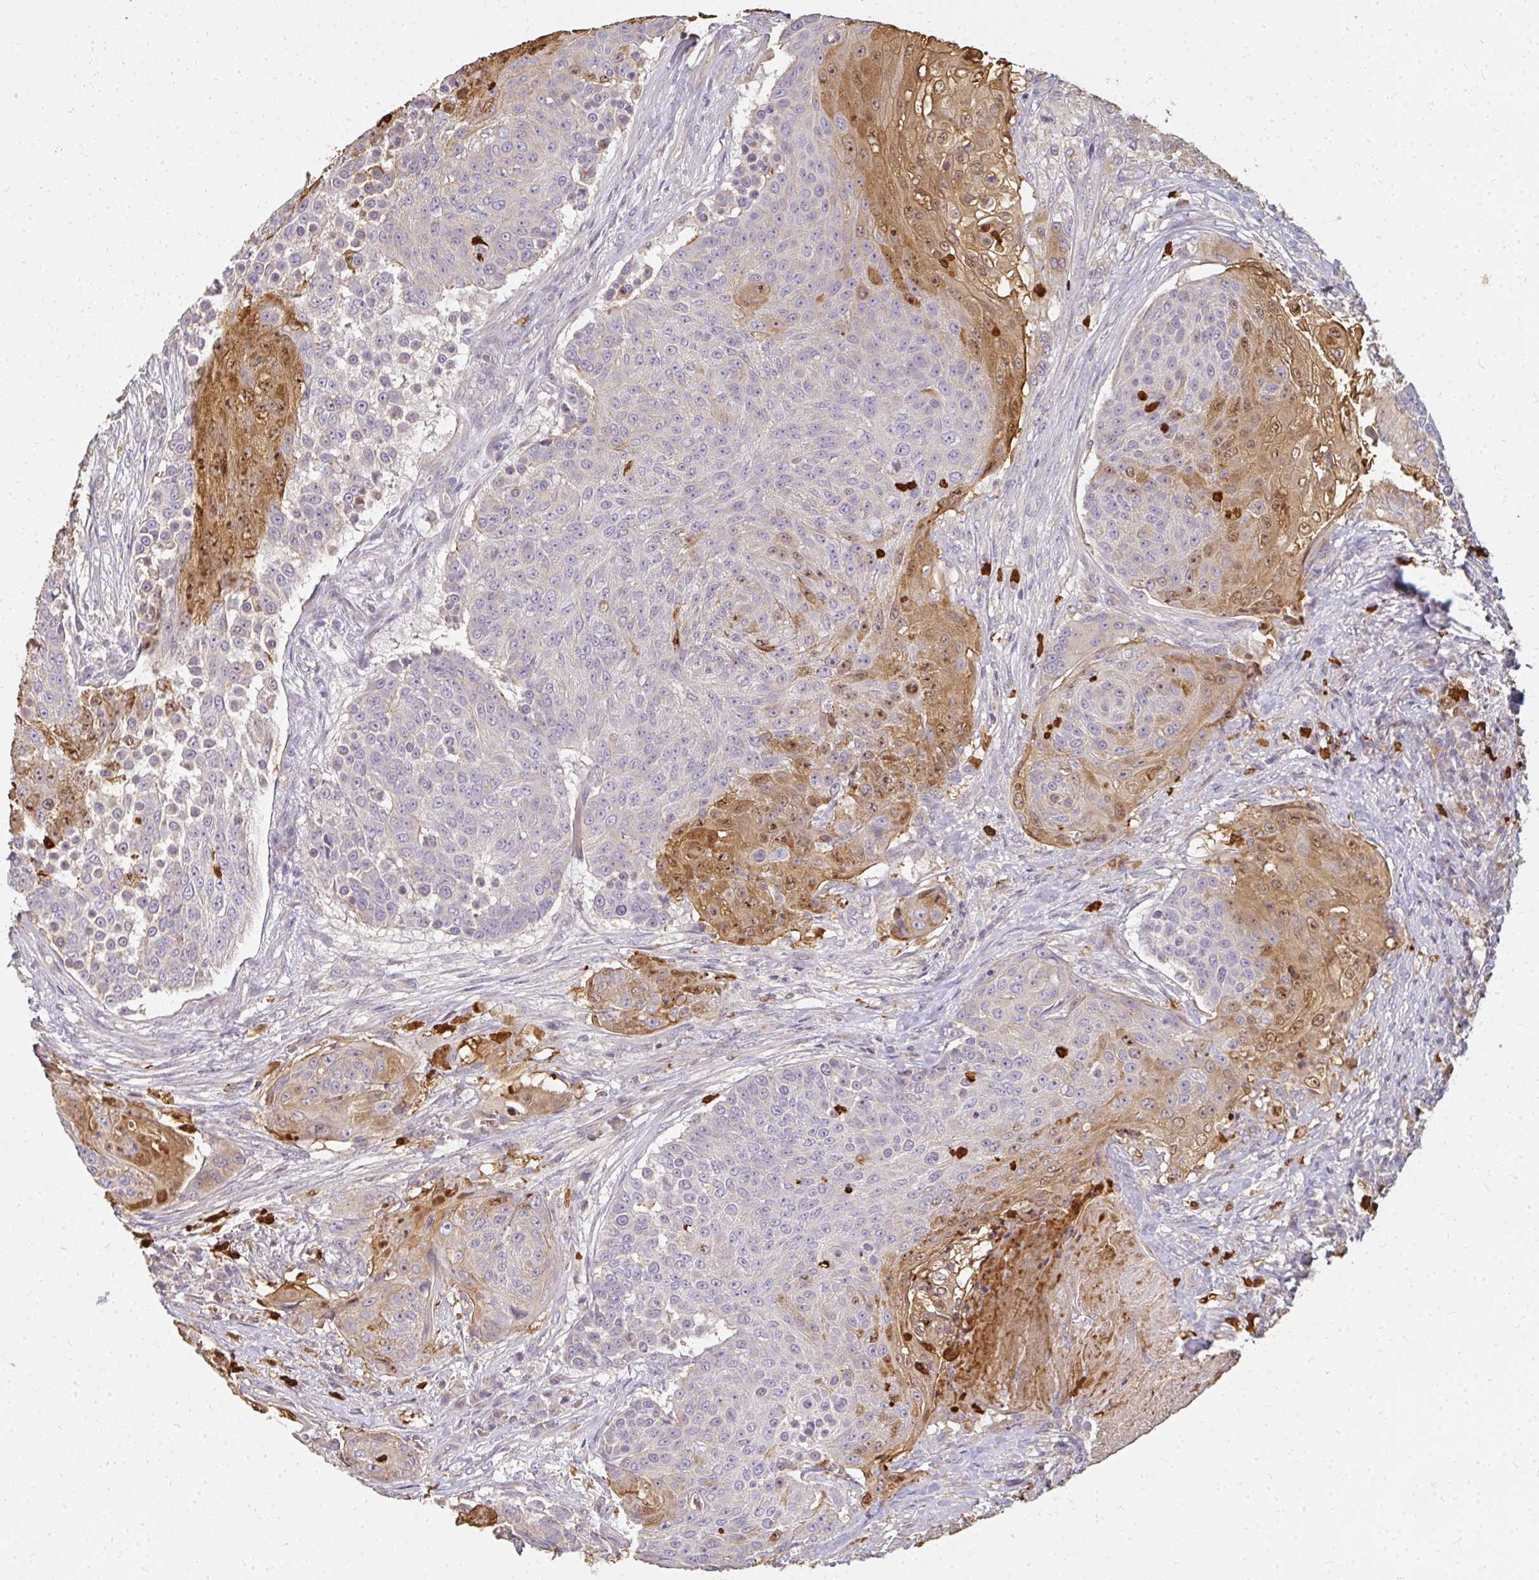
{"staining": {"intensity": "moderate", "quantity": "25%-75%", "location": "cytoplasmic/membranous,nuclear"}, "tissue": "urothelial cancer", "cell_type": "Tumor cells", "image_type": "cancer", "snomed": [{"axis": "morphology", "description": "Urothelial carcinoma, High grade"}, {"axis": "topography", "description": "Urinary bladder"}], "caption": "Immunohistochemical staining of human high-grade urothelial carcinoma shows medium levels of moderate cytoplasmic/membranous and nuclear expression in approximately 25%-75% of tumor cells.", "gene": "CNTRL", "patient": {"sex": "female", "age": 63}}